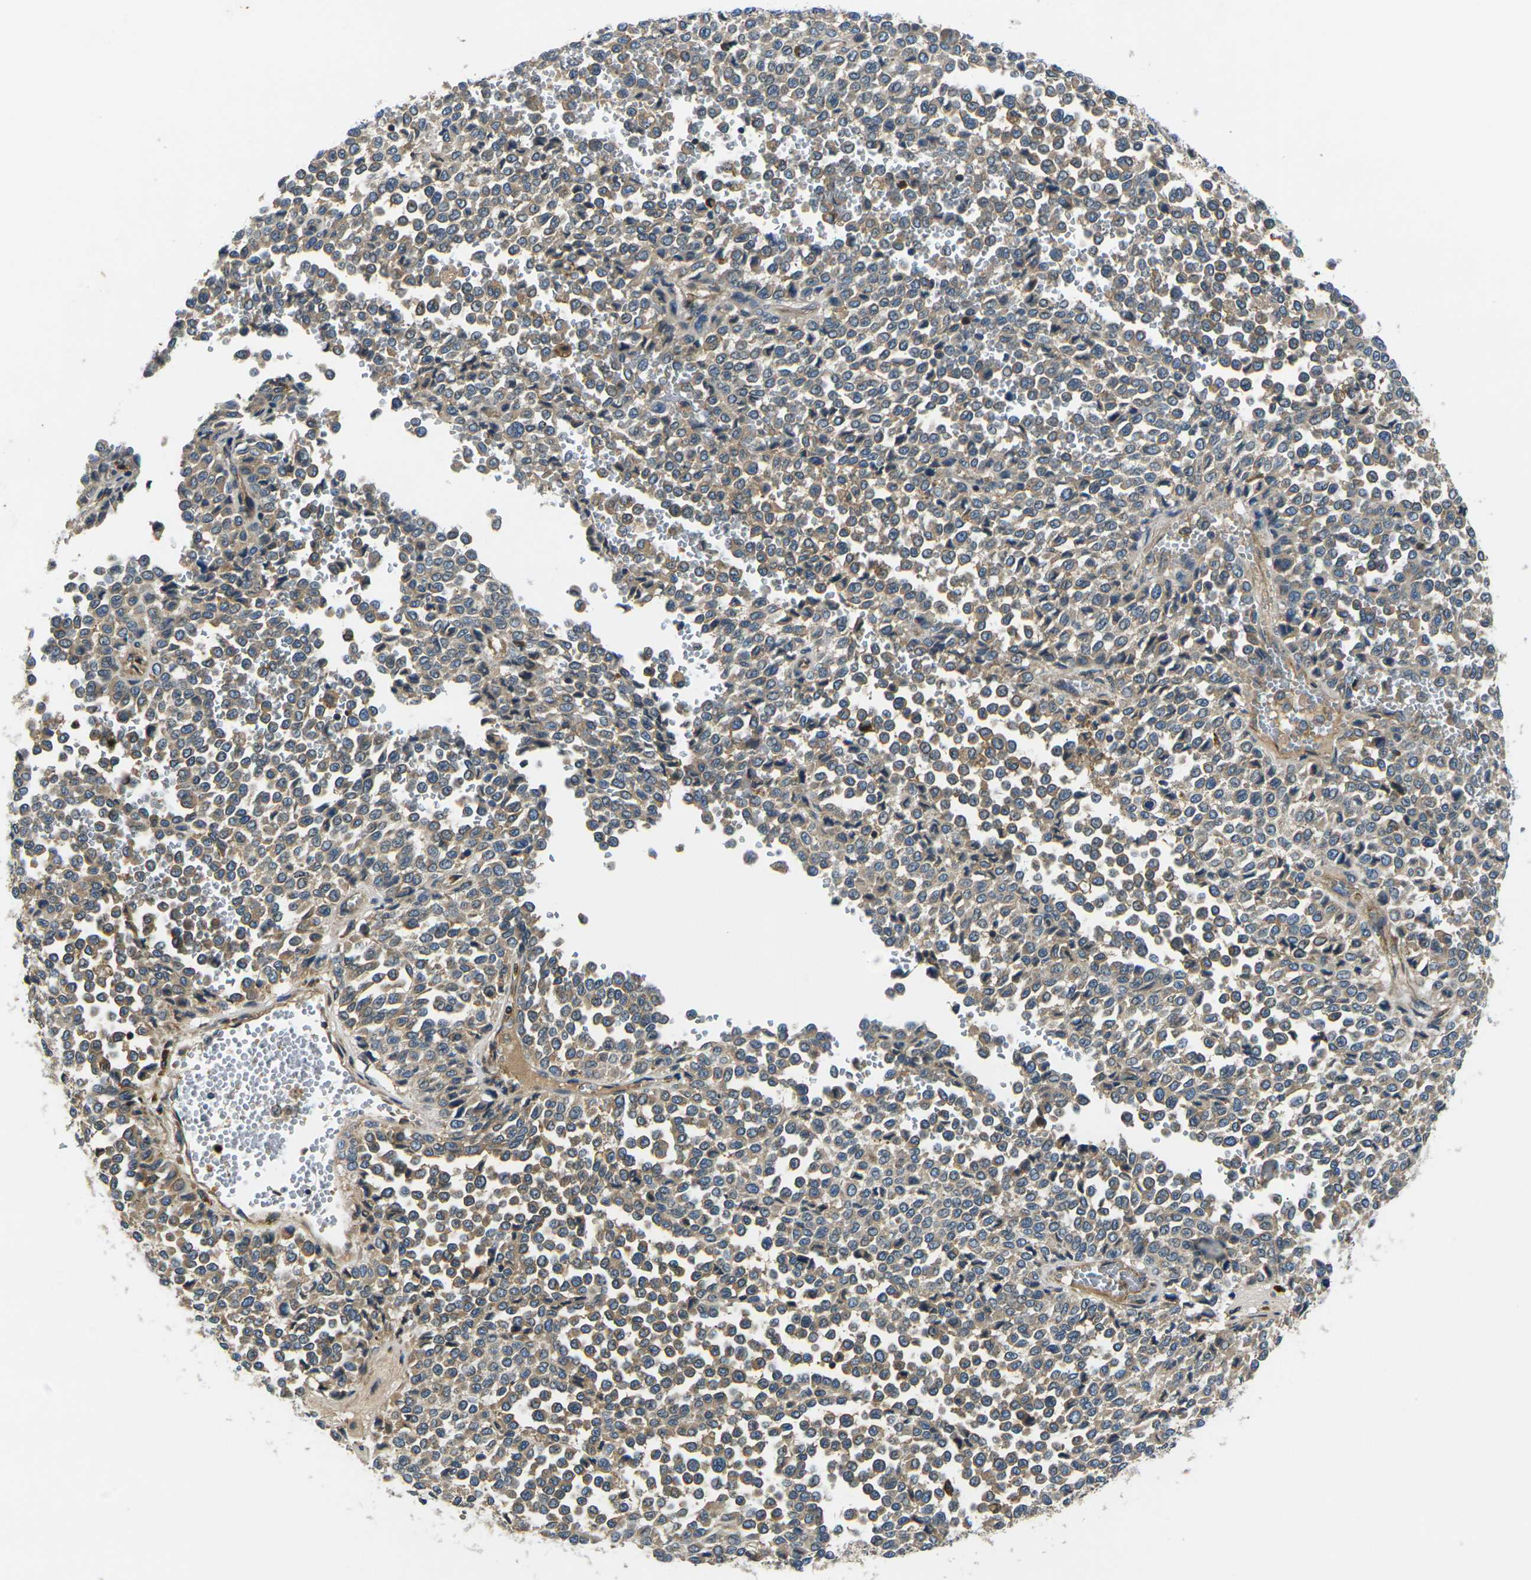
{"staining": {"intensity": "moderate", "quantity": ">75%", "location": "cytoplasmic/membranous"}, "tissue": "melanoma", "cell_type": "Tumor cells", "image_type": "cancer", "snomed": [{"axis": "morphology", "description": "Malignant melanoma, Metastatic site"}, {"axis": "topography", "description": "Pancreas"}], "caption": "IHC of melanoma reveals medium levels of moderate cytoplasmic/membranous positivity in about >75% of tumor cells.", "gene": "RAB1B", "patient": {"sex": "female", "age": 30}}